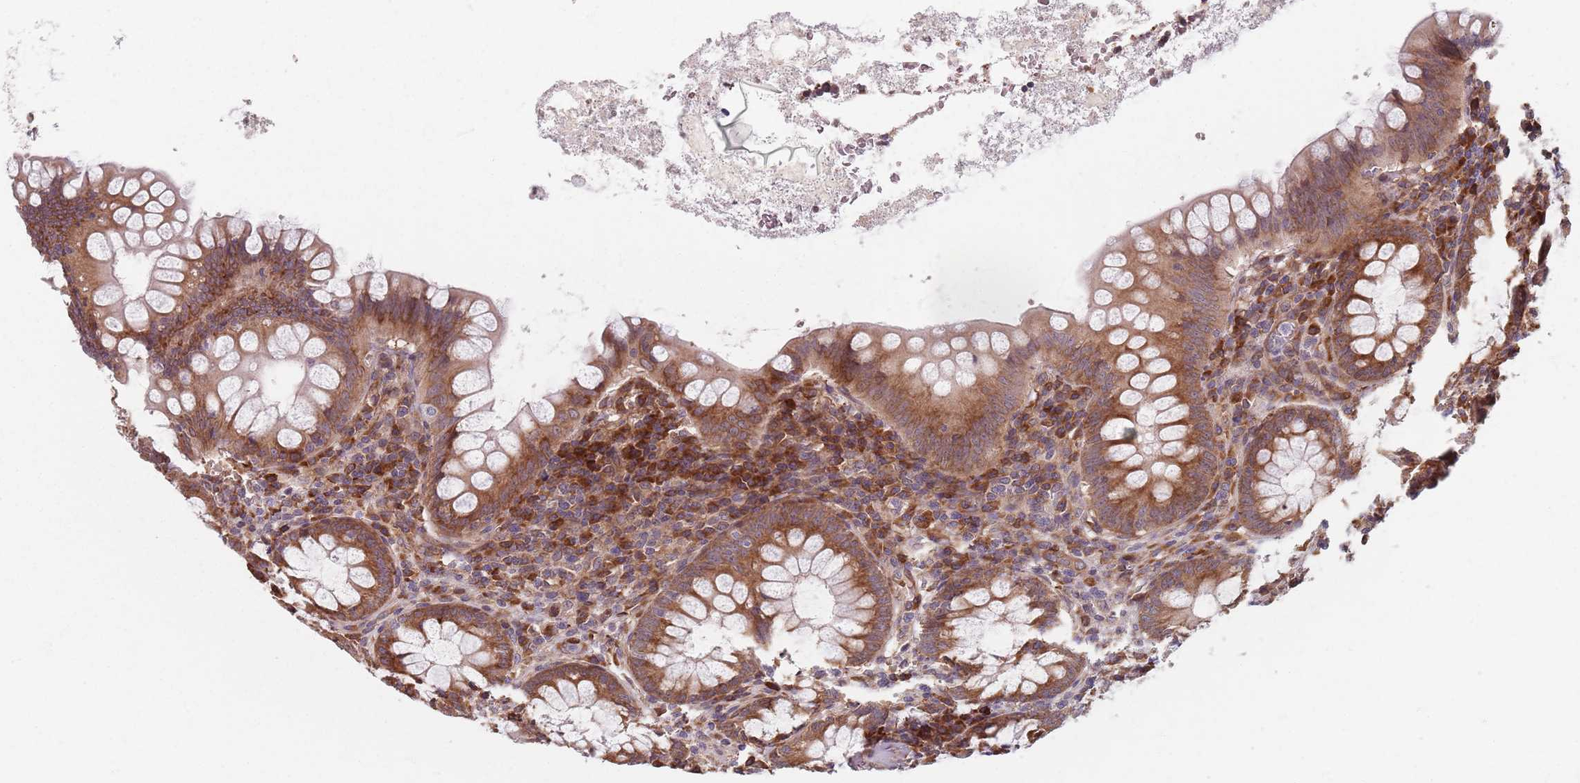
{"staining": {"intensity": "moderate", "quantity": ">75%", "location": "cytoplasmic/membranous"}, "tissue": "appendix", "cell_type": "Glandular cells", "image_type": "normal", "snomed": [{"axis": "morphology", "description": "Normal tissue, NOS"}, {"axis": "topography", "description": "Appendix"}], "caption": "Benign appendix was stained to show a protein in brown. There is medium levels of moderate cytoplasmic/membranous positivity in about >75% of glandular cells. The protein is stained brown, and the nuclei are stained in blue (DAB IHC with brightfield microscopy, high magnification).", "gene": "NOTCH3", "patient": {"sex": "female", "age": 33}}